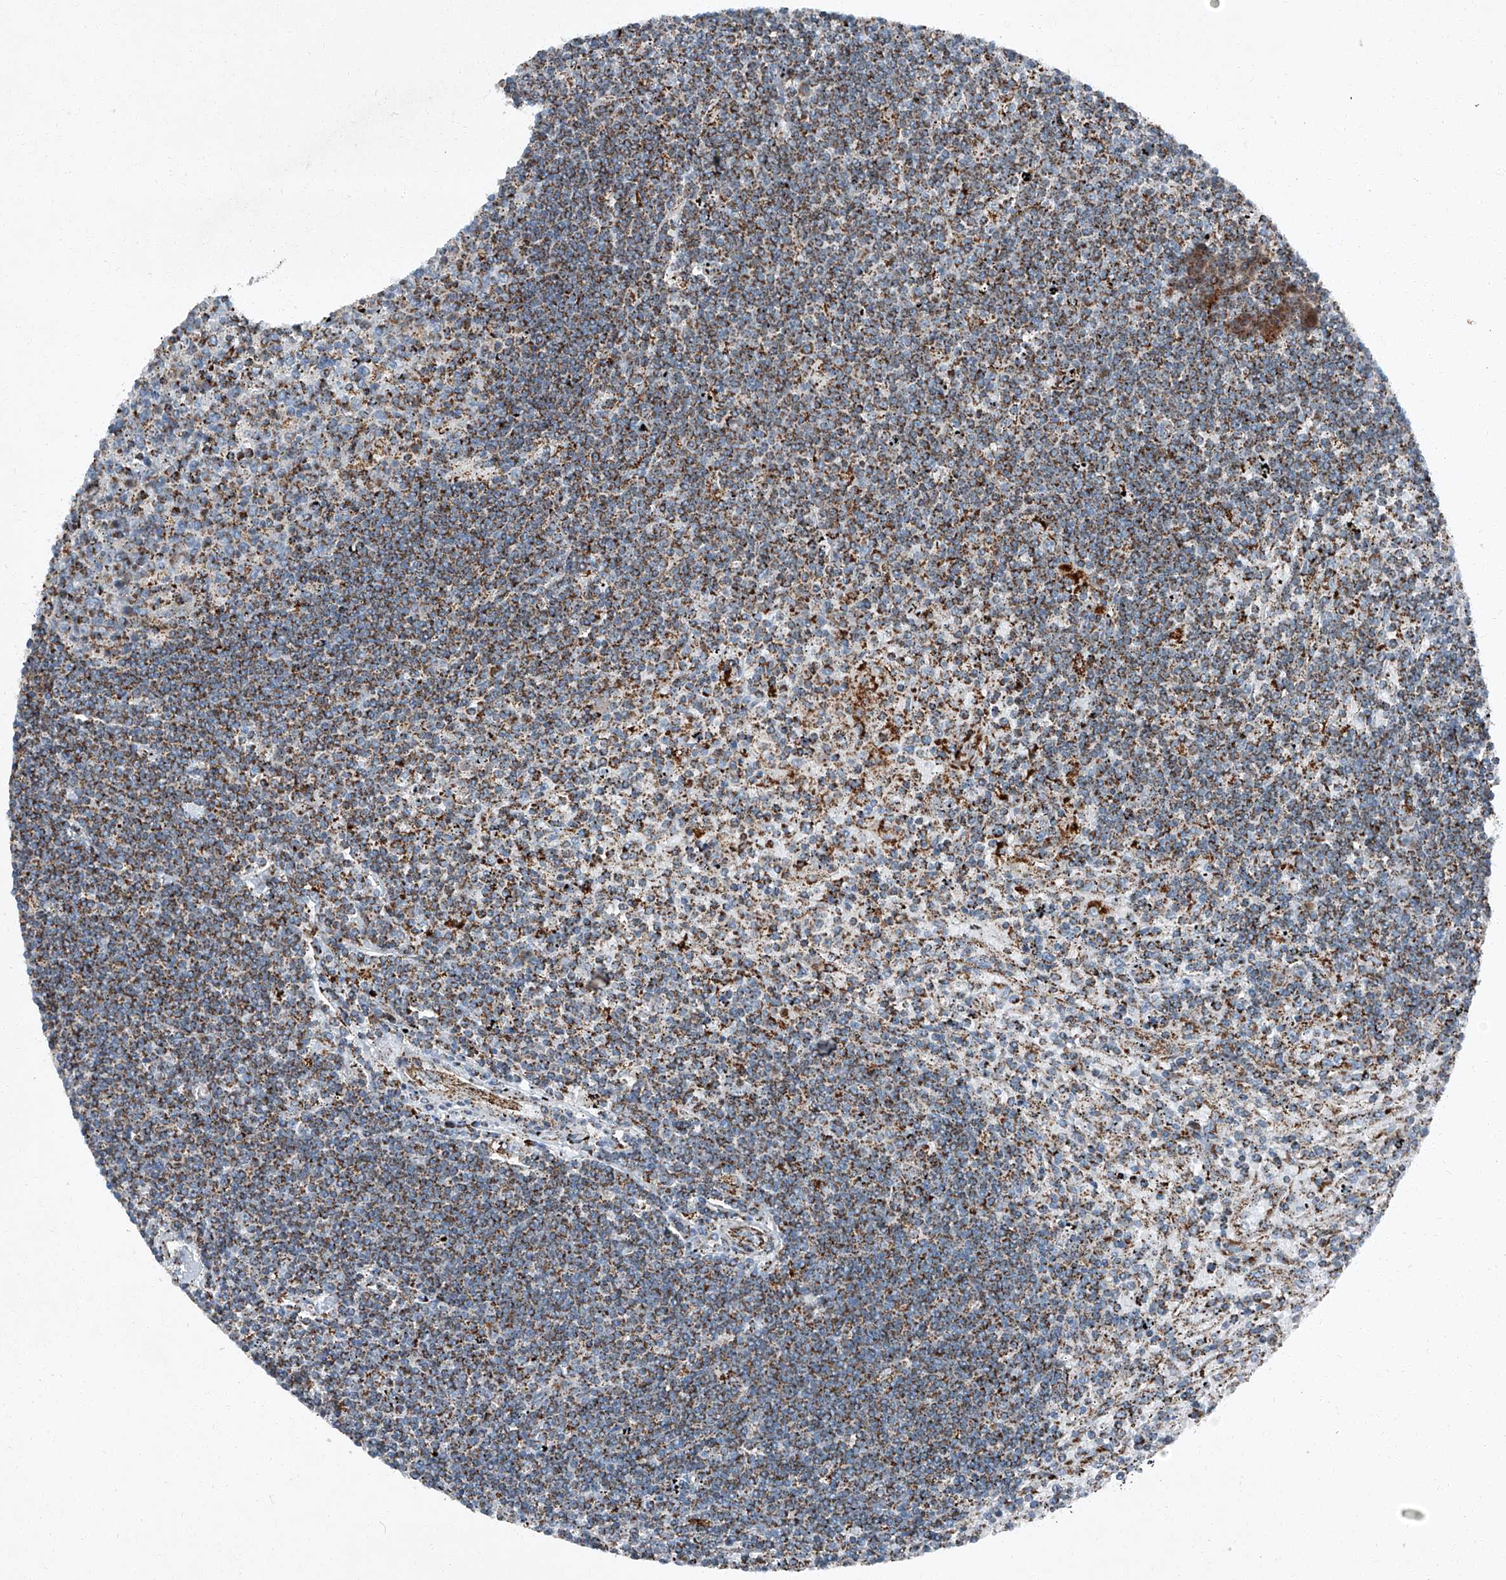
{"staining": {"intensity": "moderate", "quantity": ">75%", "location": "cytoplasmic/membranous"}, "tissue": "lymphoma", "cell_type": "Tumor cells", "image_type": "cancer", "snomed": [{"axis": "morphology", "description": "Malignant lymphoma, non-Hodgkin's type, Low grade"}, {"axis": "topography", "description": "Spleen"}], "caption": "Immunohistochemistry of lymphoma shows medium levels of moderate cytoplasmic/membranous positivity in about >75% of tumor cells.", "gene": "CHRNA7", "patient": {"sex": "male", "age": 76}}